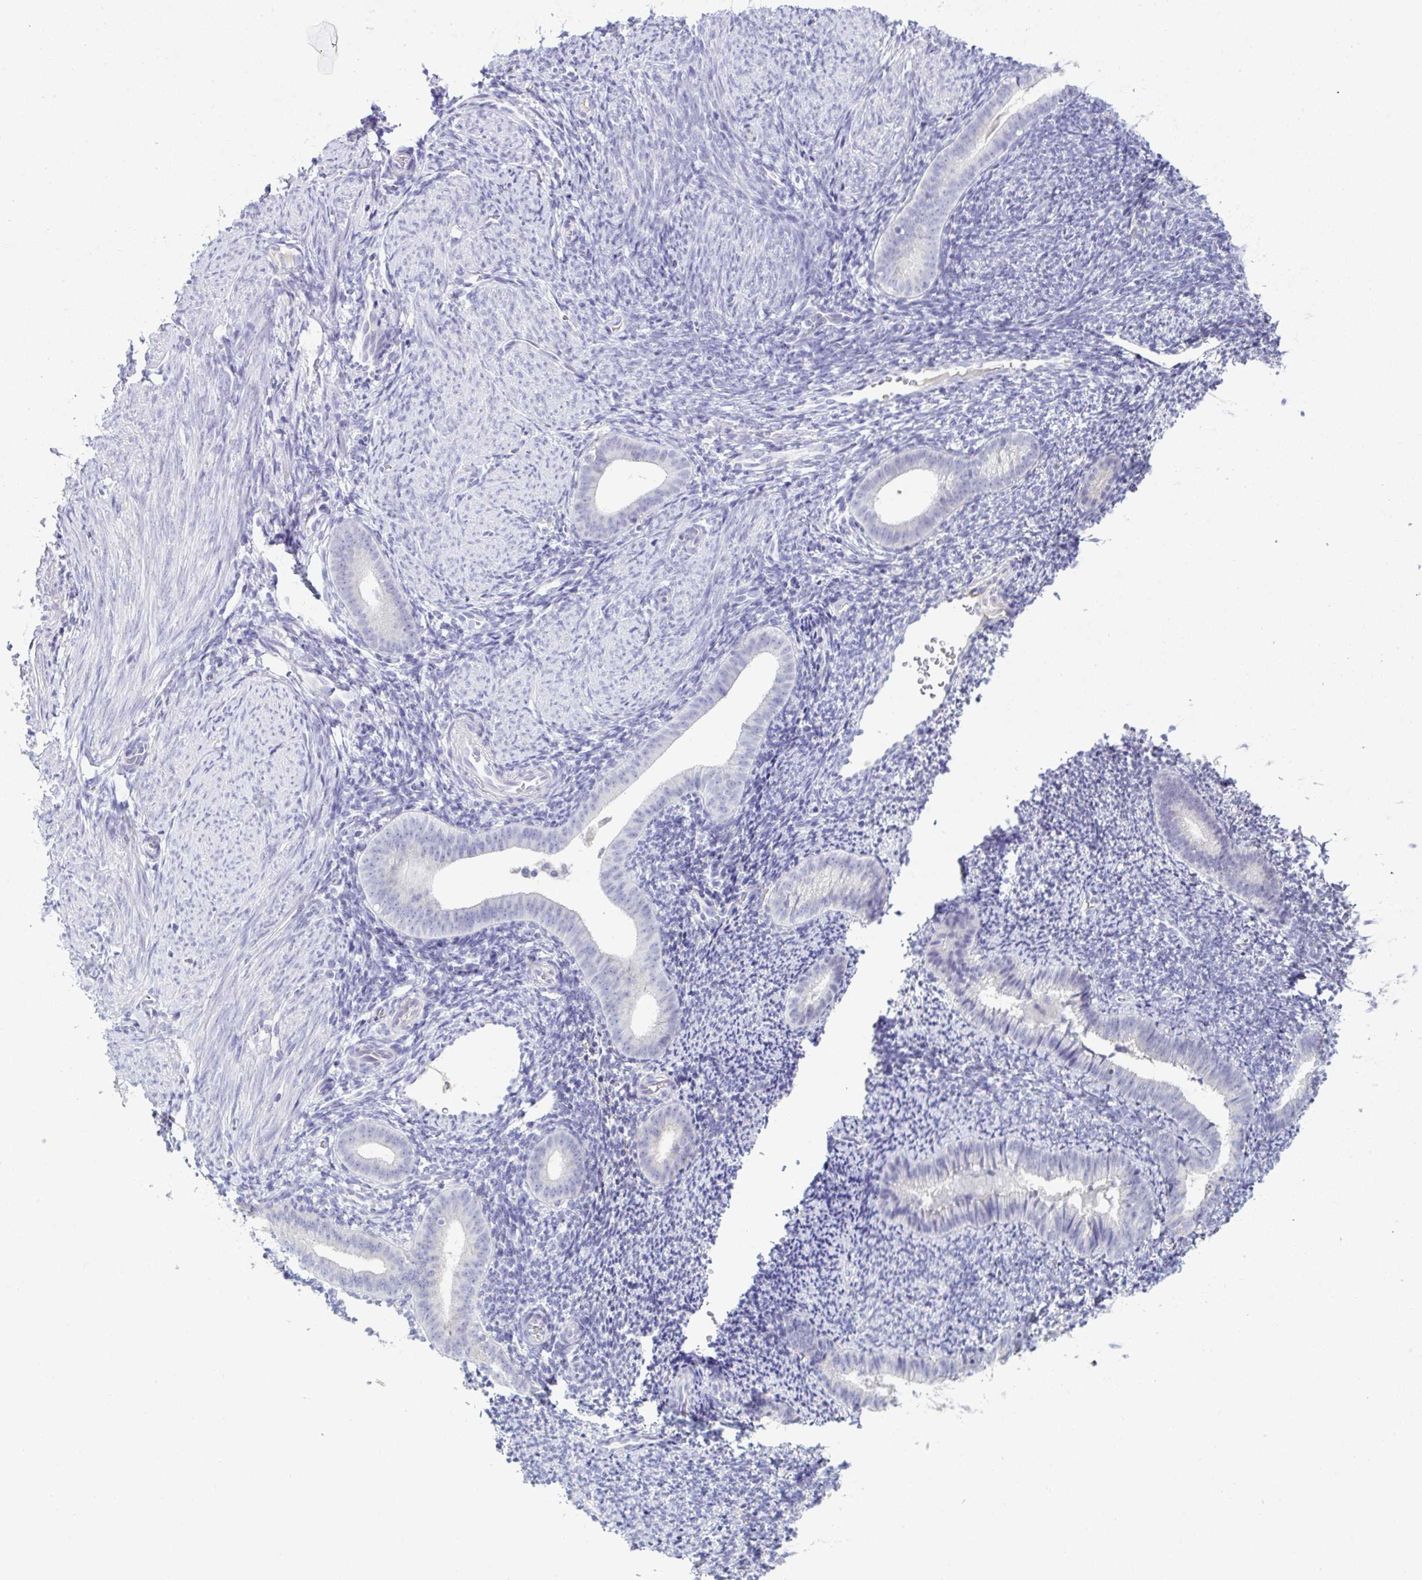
{"staining": {"intensity": "negative", "quantity": "none", "location": "none"}, "tissue": "endometrium", "cell_type": "Cells in endometrial stroma", "image_type": "normal", "snomed": [{"axis": "morphology", "description": "Normal tissue, NOS"}, {"axis": "topography", "description": "Endometrium"}], "caption": "Protein analysis of normal endometrium reveals no significant staining in cells in endometrial stroma.", "gene": "RANBP2", "patient": {"sex": "female", "age": 39}}